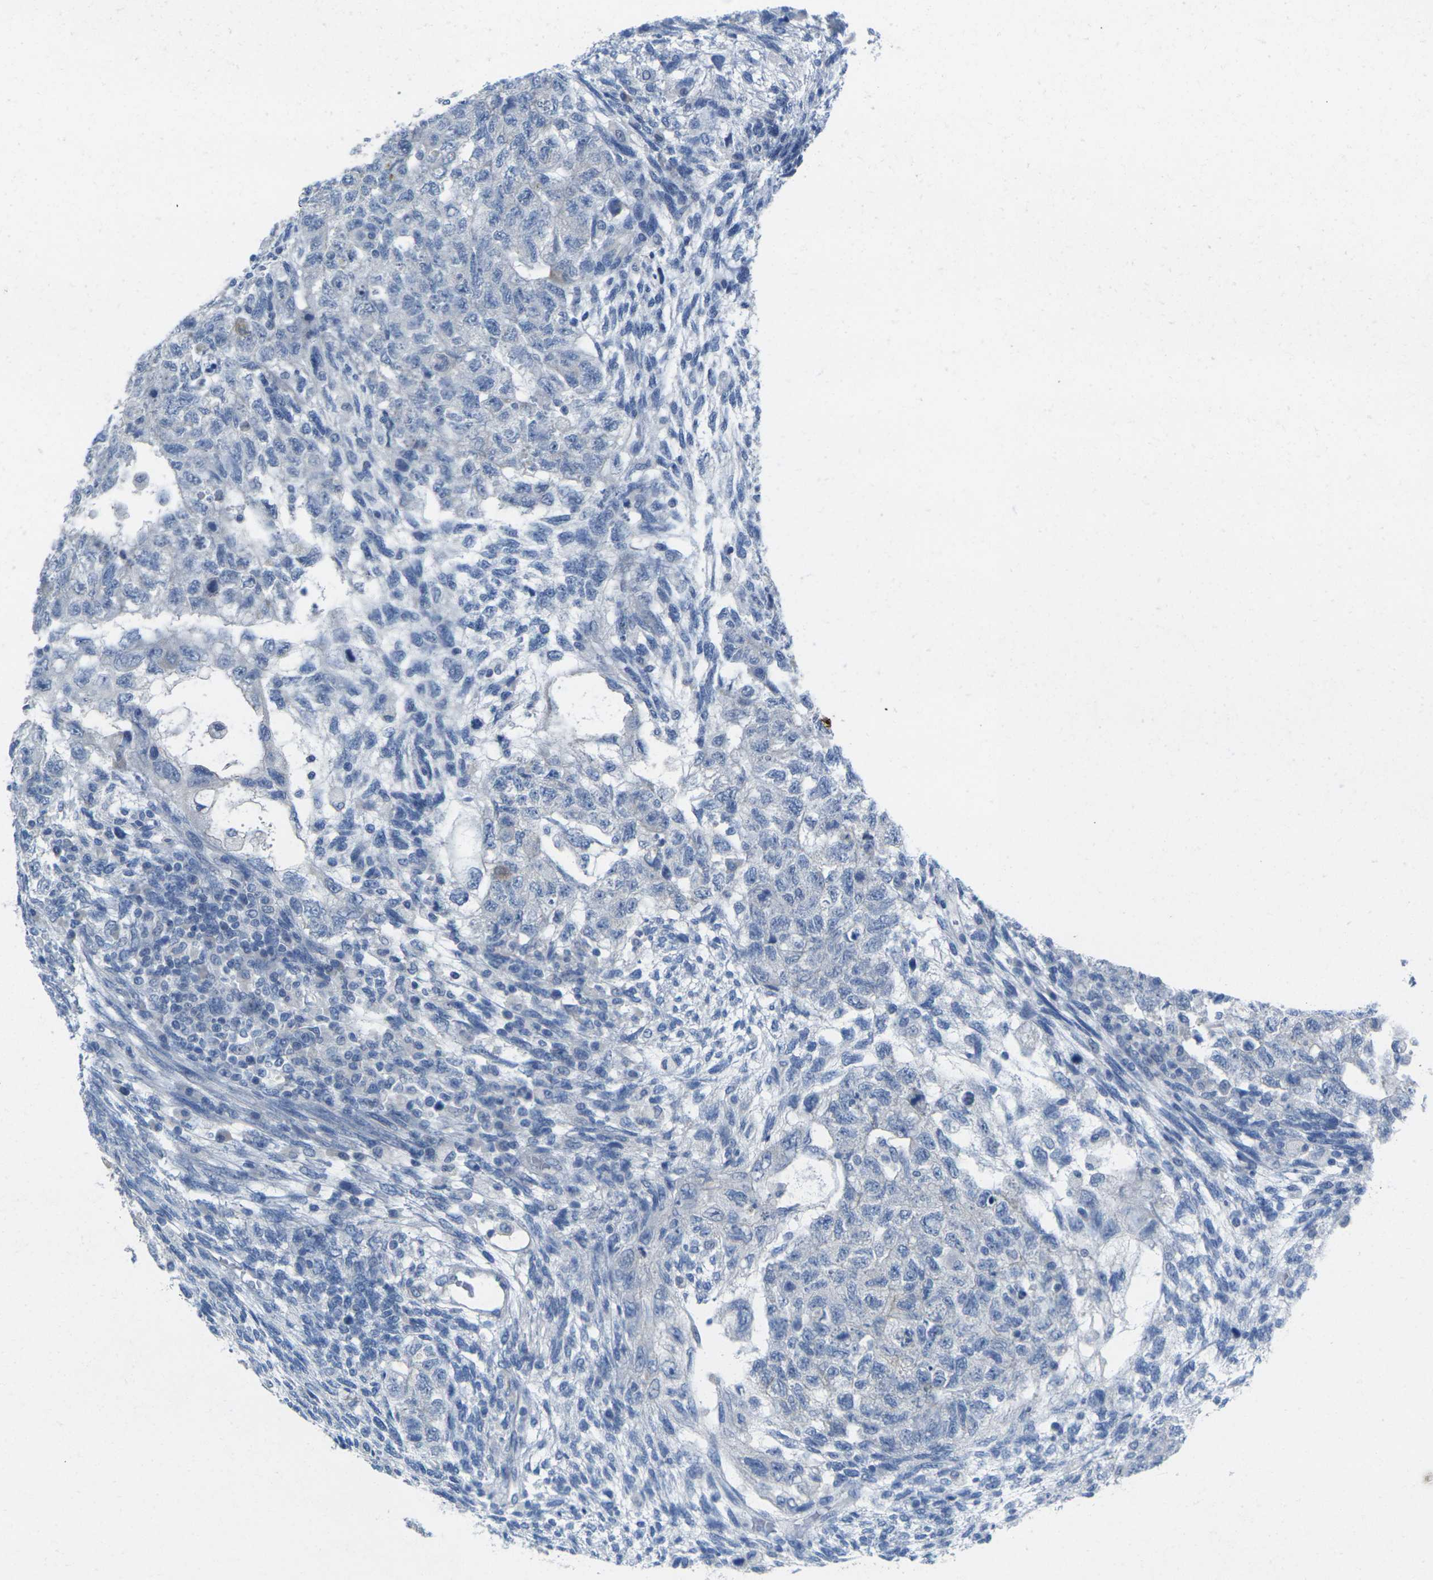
{"staining": {"intensity": "negative", "quantity": "none", "location": "none"}, "tissue": "testis cancer", "cell_type": "Tumor cells", "image_type": "cancer", "snomed": [{"axis": "morphology", "description": "Normal tissue, NOS"}, {"axis": "morphology", "description": "Carcinoma, Embryonal, NOS"}, {"axis": "topography", "description": "Testis"}], "caption": "This photomicrograph is of testis cancer stained with immunohistochemistry (IHC) to label a protein in brown with the nuclei are counter-stained blue. There is no positivity in tumor cells. Nuclei are stained in blue.", "gene": "TNNI3", "patient": {"sex": "male", "age": 36}}